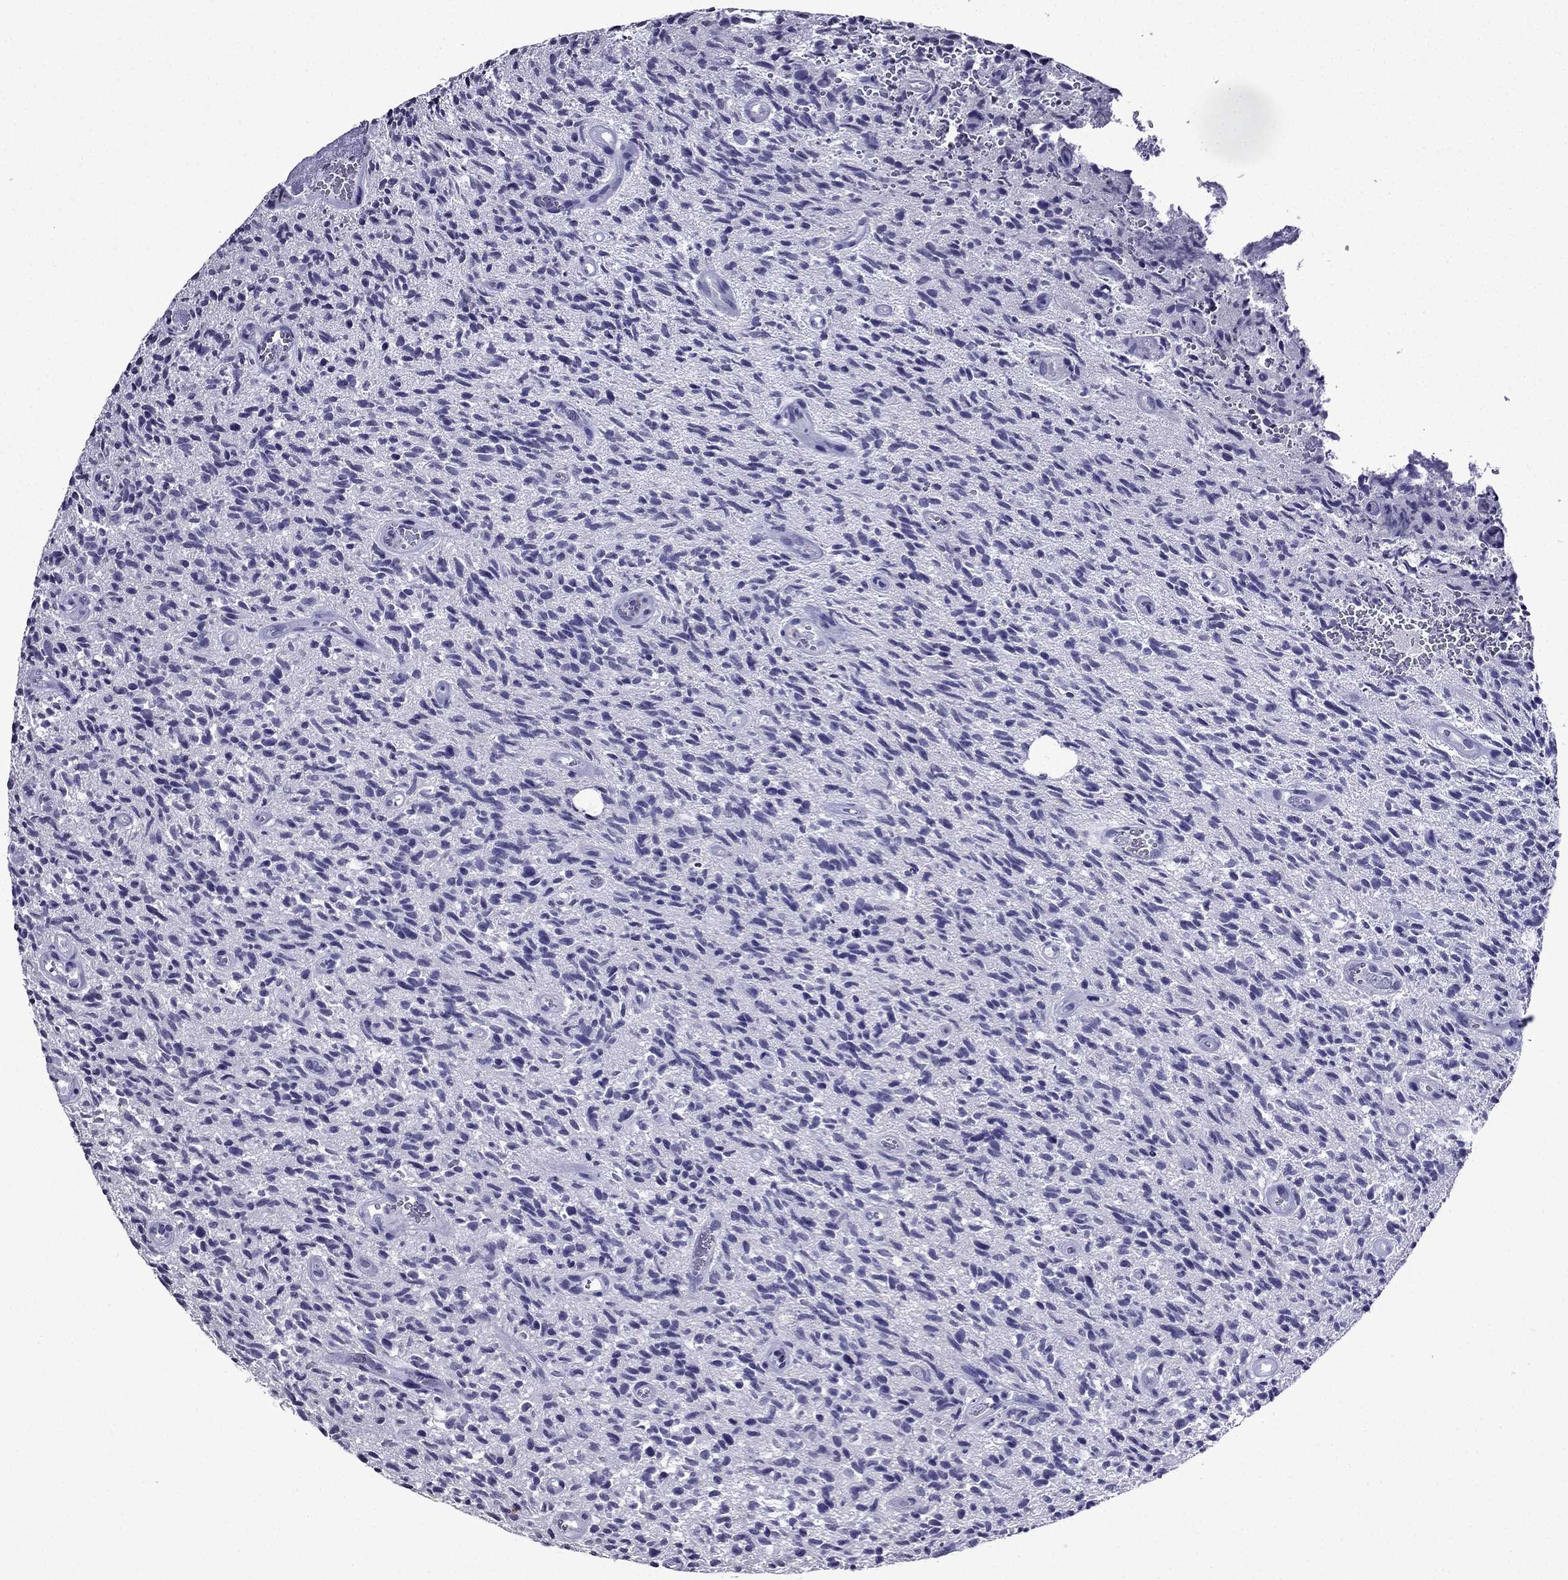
{"staining": {"intensity": "negative", "quantity": "none", "location": "none"}, "tissue": "glioma", "cell_type": "Tumor cells", "image_type": "cancer", "snomed": [{"axis": "morphology", "description": "Glioma, malignant, High grade"}, {"axis": "topography", "description": "Brain"}], "caption": "Immunohistochemical staining of human high-grade glioma (malignant) reveals no significant positivity in tumor cells. (DAB IHC with hematoxylin counter stain).", "gene": "DNAH17", "patient": {"sex": "male", "age": 64}}